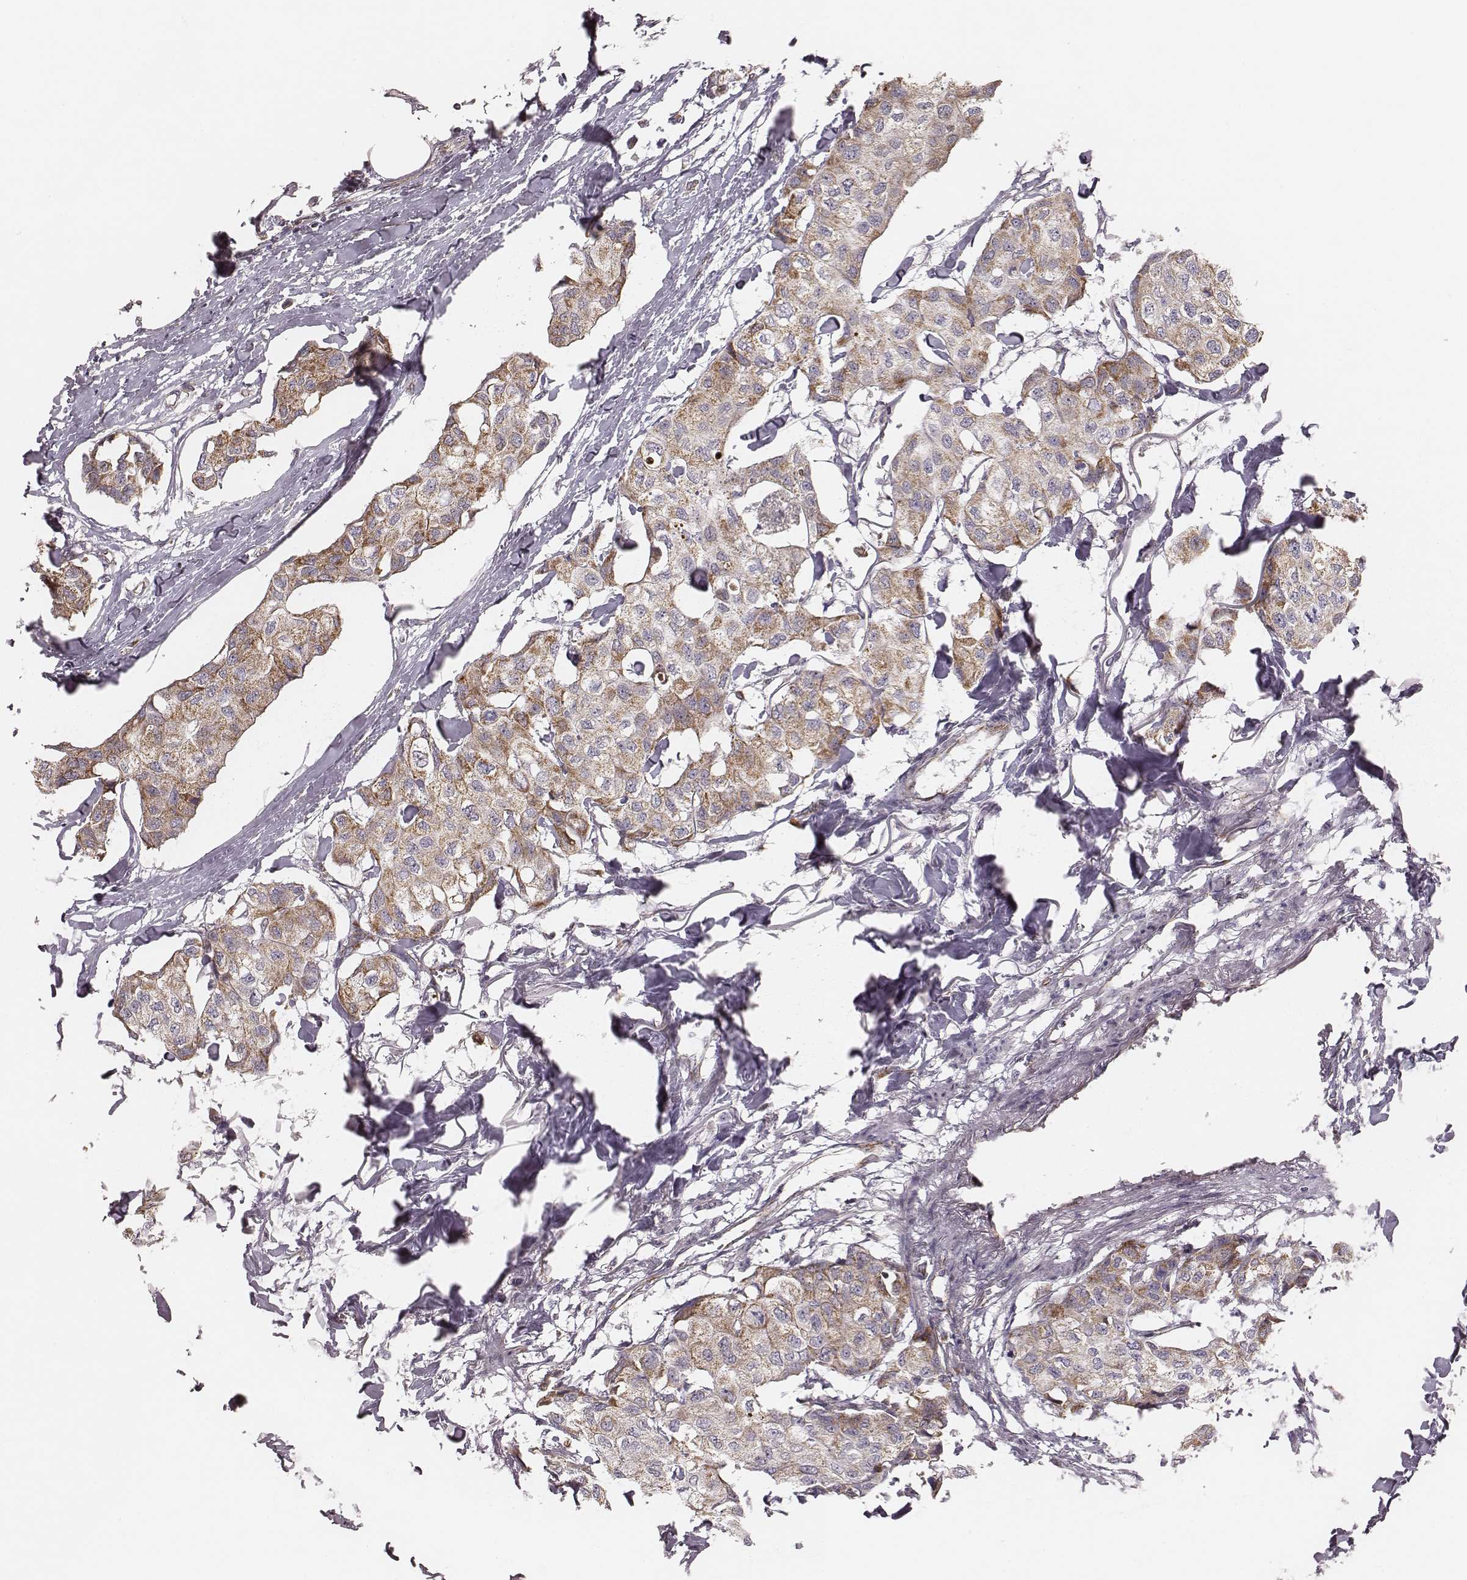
{"staining": {"intensity": "moderate", "quantity": ">75%", "location": "cytoplasmic/membranous"}, "tissue": "breast cancer", "cell_type": "Tumor cells", "image_type": "cancer", "snomed": [{"axis": "morphology", "description": "Duct carcinoma"}, {"axis": "topography", "description": "Breast"}], "caption": "An image of human breast cancer (infiltrating ductal carcinoma) stained for a protein exhibits moderate cytoplasmic/membranous brown staining in tumor cells.", "gene": "TUFM", "patient": {"sex": "female", "age": 80}}